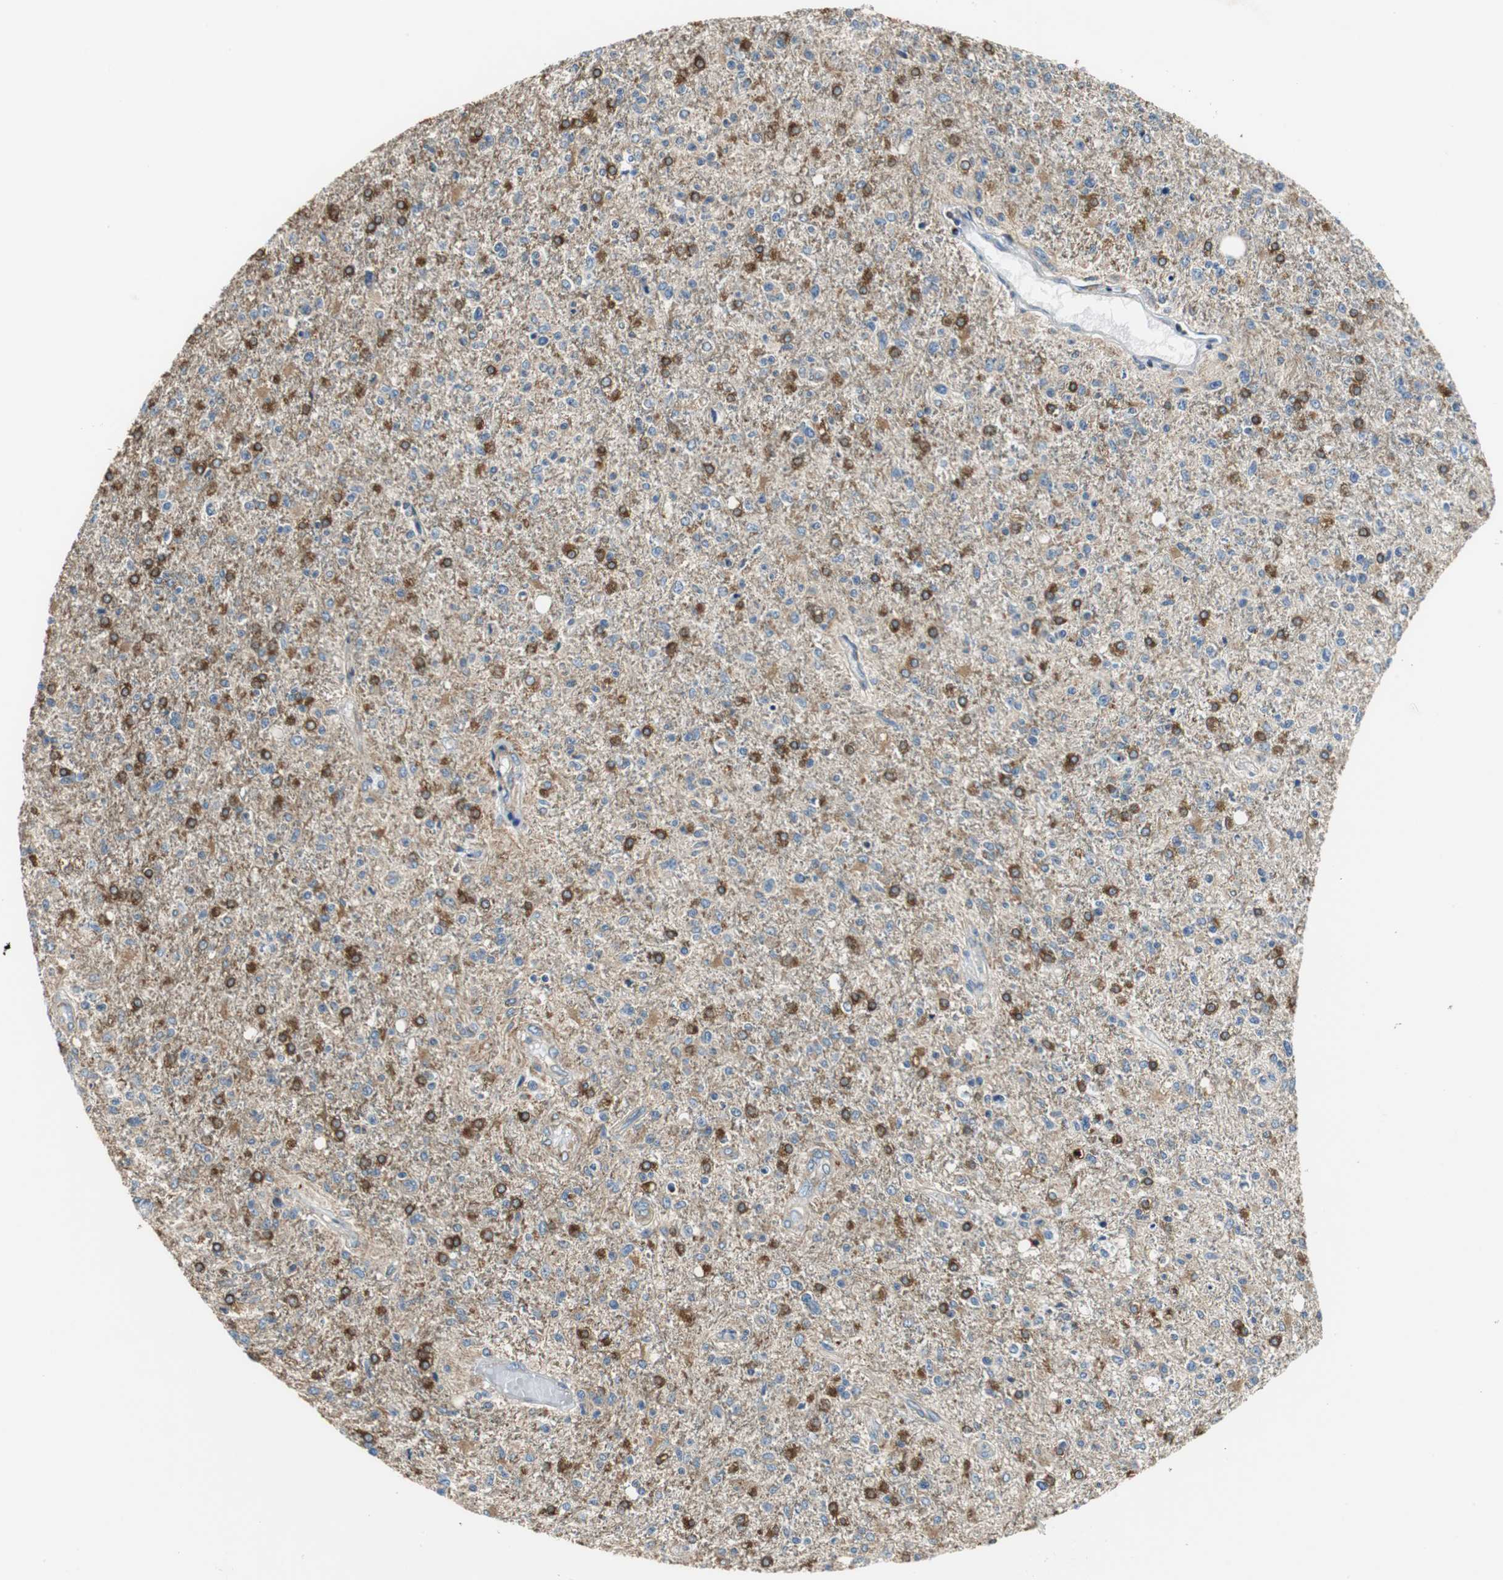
{"staining": {"intensity": "strong", "quantity": ">75%", "location": "cytoplasmic/membranous"}, "tissue": "glioma", "cell_type": "Tumor cells", "image_type": "cancer", "snomed": [{"axis": "morphology", "description": "Glioma, malignant, High grade"}, {"axis": "topography", "description": "Cerebral cortex"}], "caption": "This histopathology image reveals glioma stained with IHC to label a protein in brown. The cytoplasmic/membranous of tumor cells show strong positivity for the protein. Nuclei are counter-stained blue.", "gene": "GSTK1", "patient": {"sex": "male", "age": 76}}